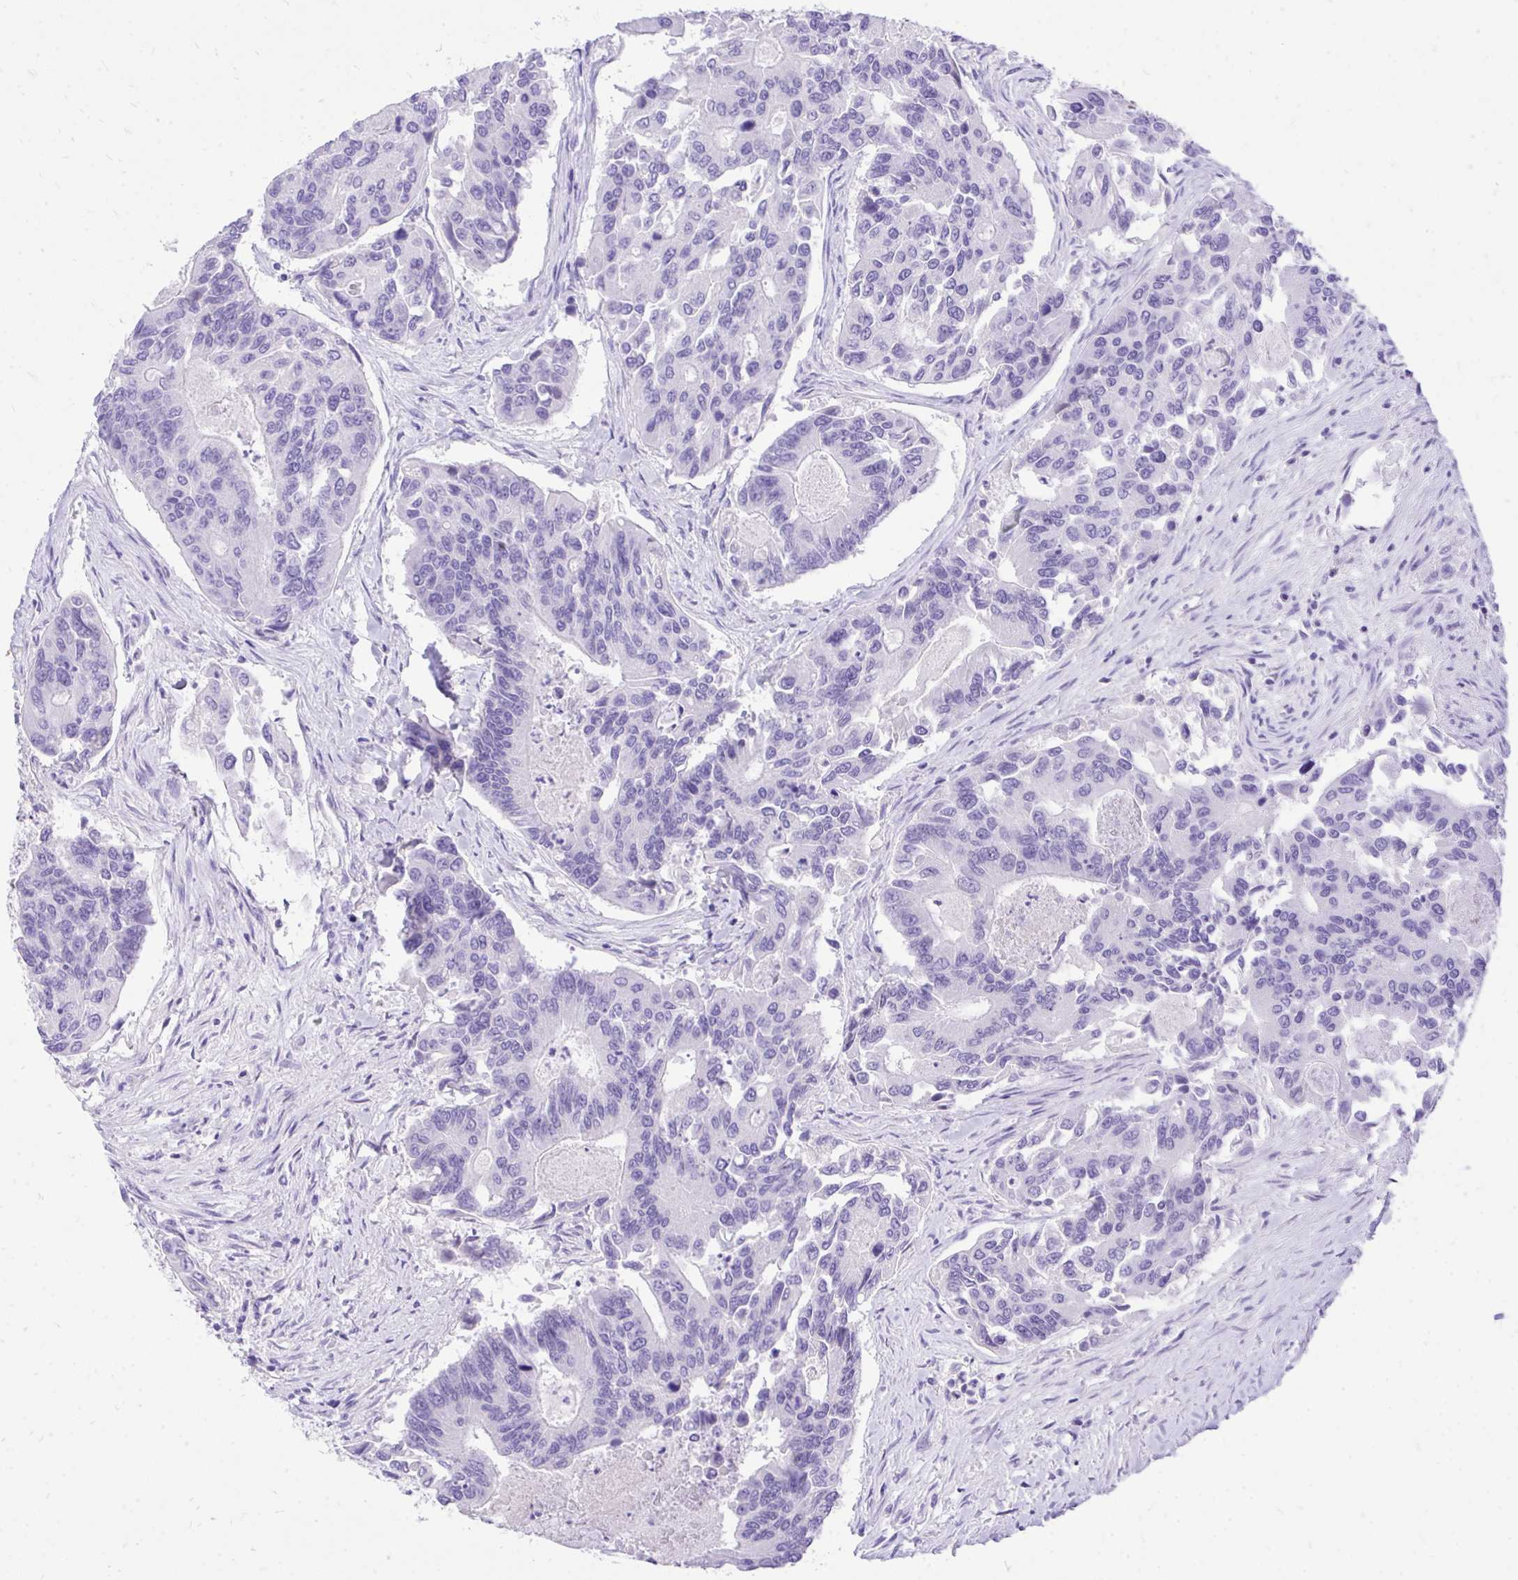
{"staining": {"intensity": "negative", "quantity": "none", "location": "none"}, "tissue": "colorectal cancer", "cell_type": "Tumor cells", "image_type": "cancer", "snomed": [{"axis": "morphology", "description": "Adenocarcinoma, NOS"}, {"axis": "topography", "description": "Colon"}], "caption": "Image shows no significant protein staining in tumor cells of colorectal cancer.", "gene": "MON1A", "patient": {"sex": "female", "age": 67}}